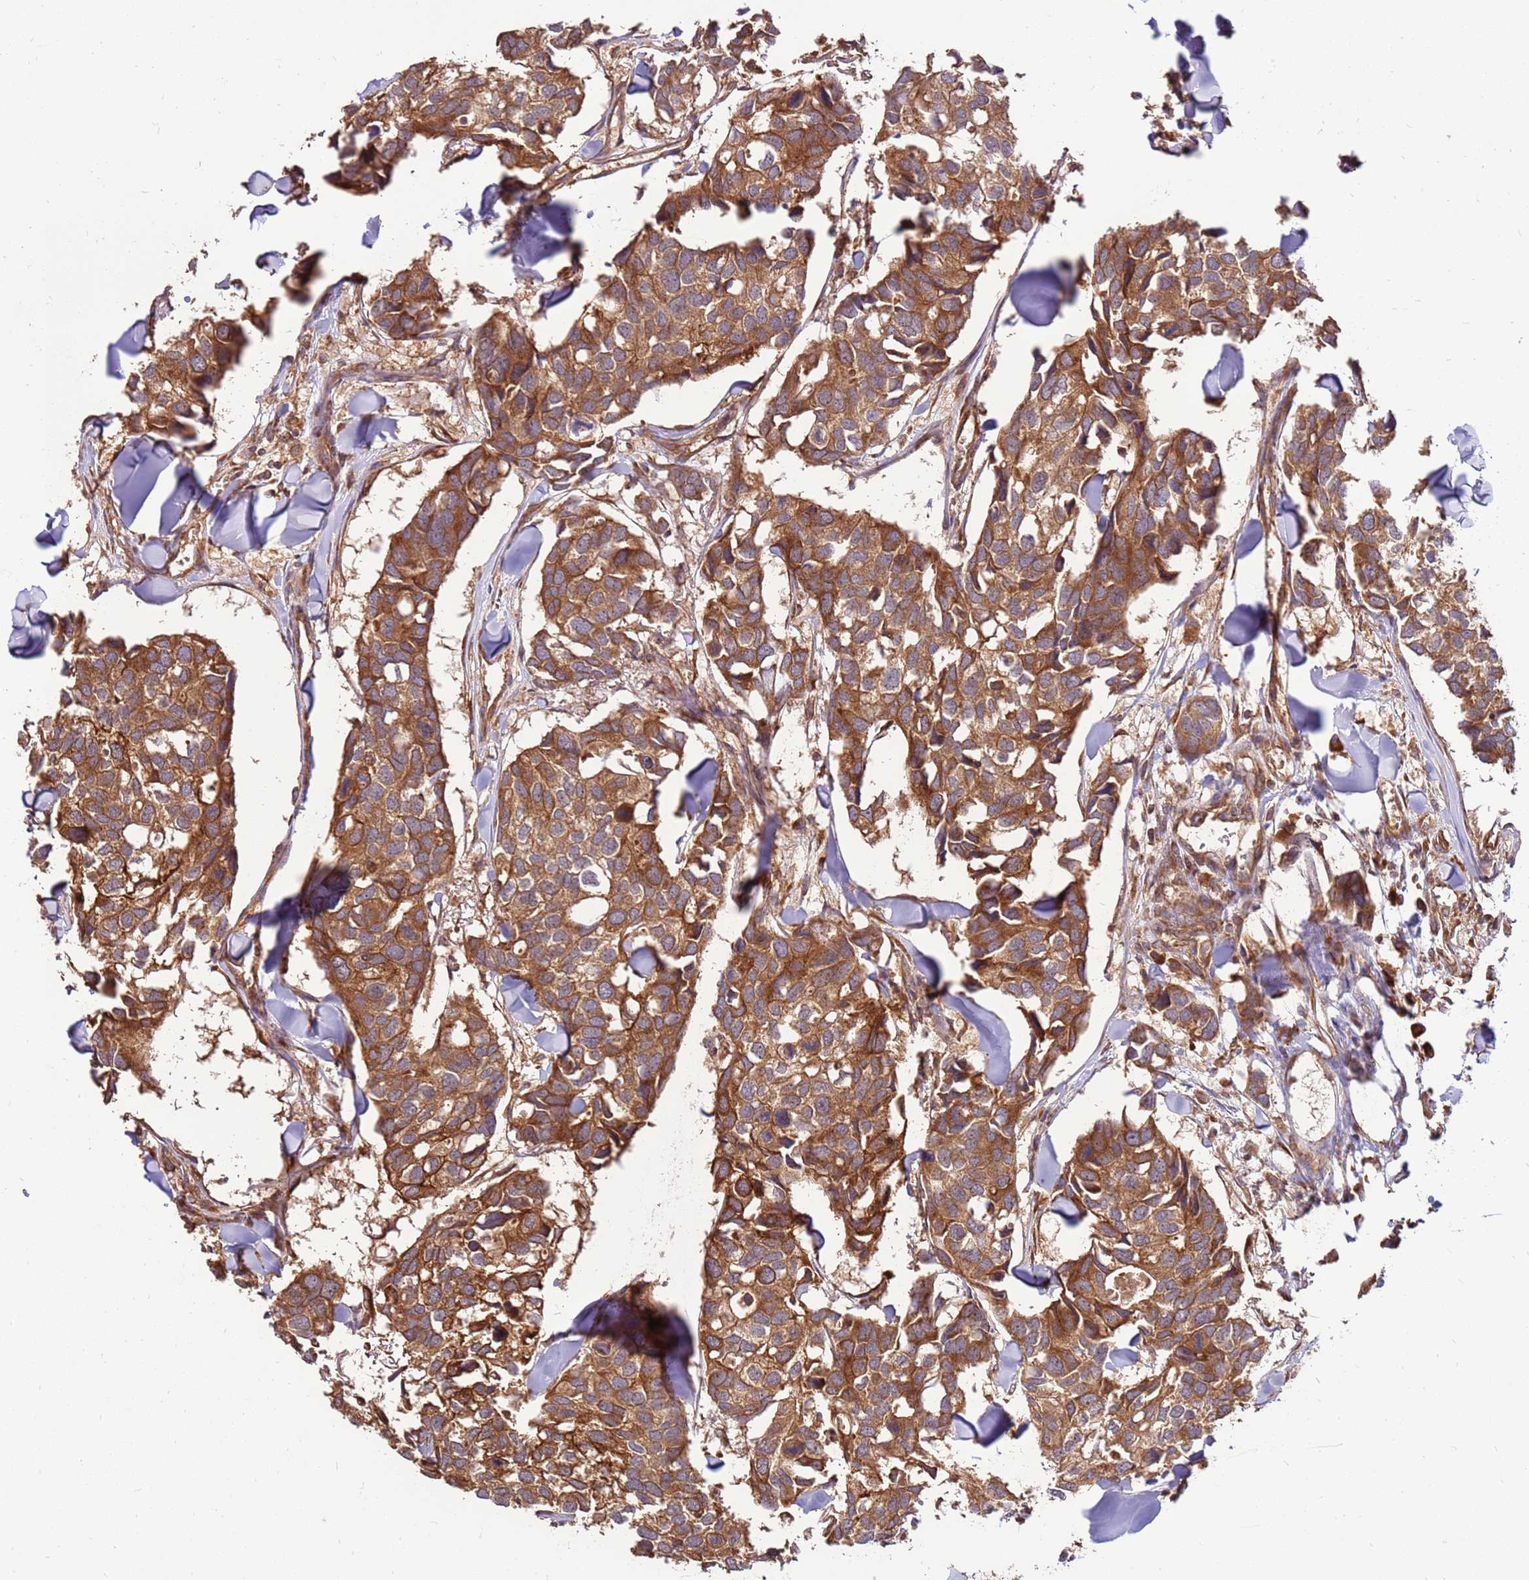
{"staining": {"intensity": "moderate", "quantity": ">75%", "location": "cytoplasmic/membranous"}, "tissue": "breast cancer", "cell_type": "Tumor cells", "image_type": "cancer", "snomed": [{"axis": "morphology", "description": "Duct carcinoma"}, {"axis": "topography", "description": "Breast"}], "caption": "Invasive ductal carcinoma (breast) stained with immunohistochemistry exhibits moderate cytoplasmic/membranous staining in approximately >75% of tumor cells.", "gene": "SLC44A5", "patient": {"sex": "female", "age": 83}}